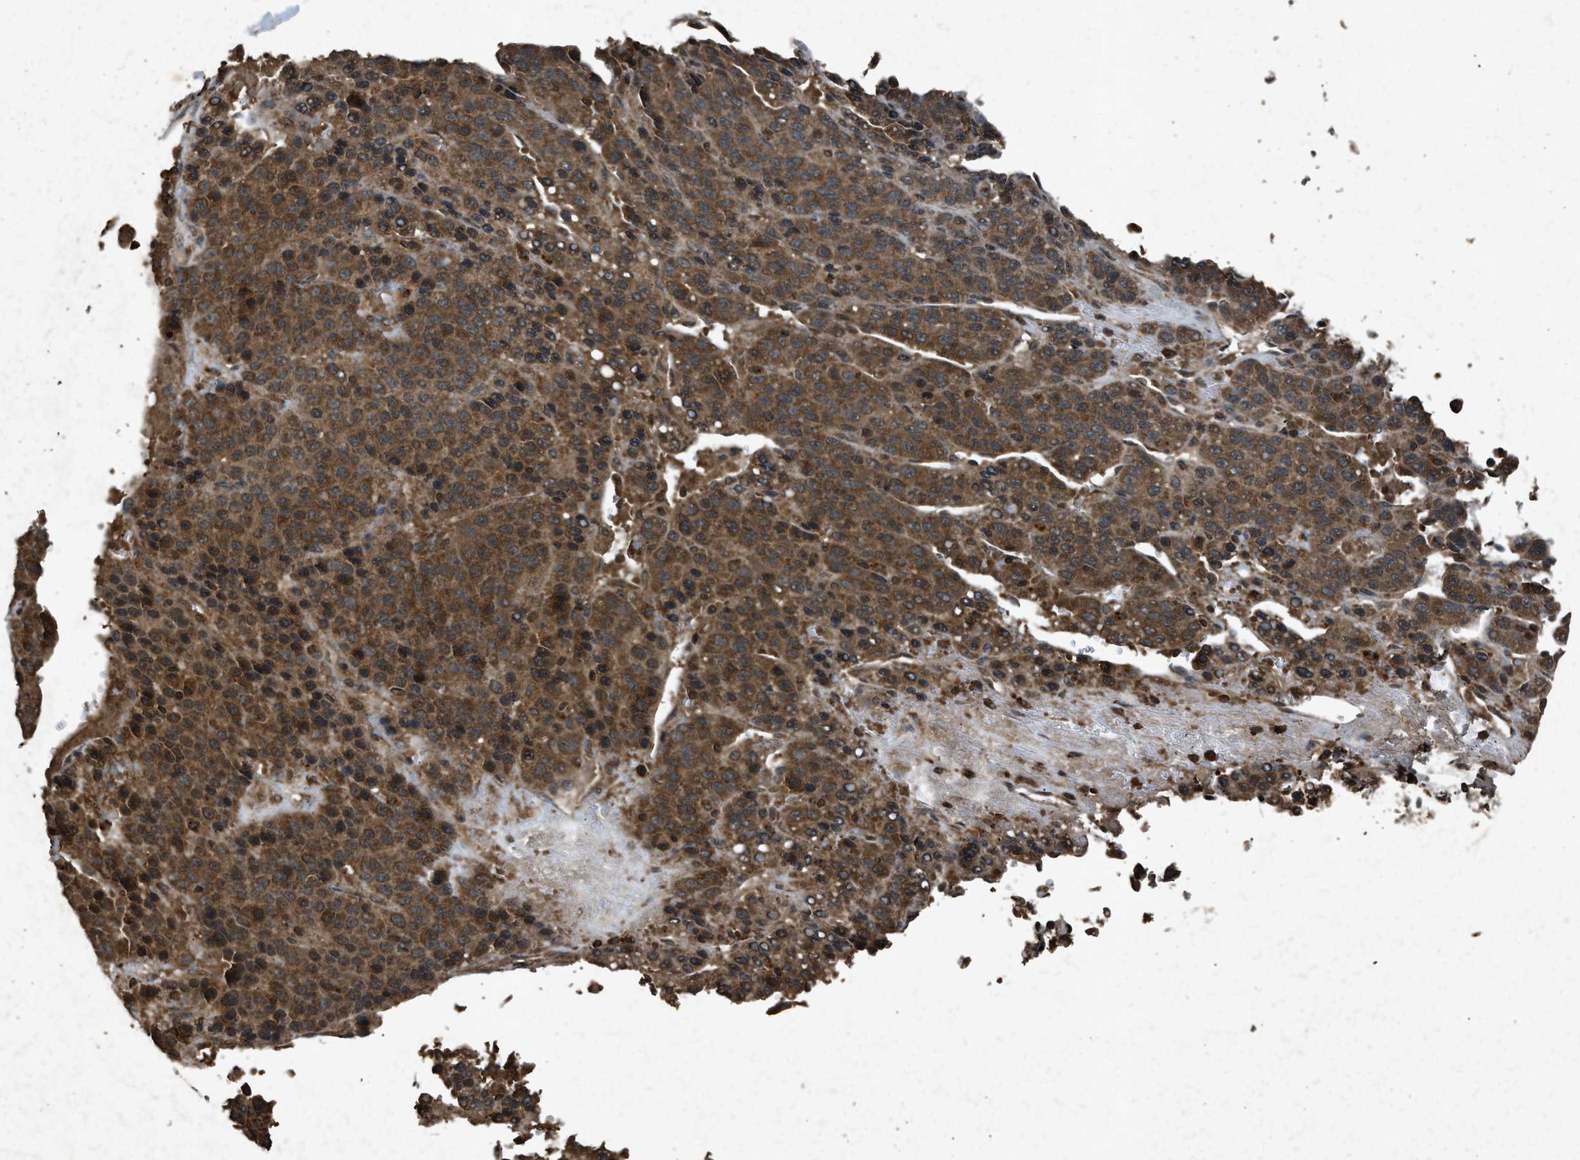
{"staining": {"intensity": "strong", "quantity": ">75%", "location": "cytoplasmic/membranous"}, "tissue": "liver cancer", "cell_type": "Tumor cells", "image_type": "cancer", "snomed": [{"axis": "morphology", "description": "Carcinoma, Hepatocellular, NOS"}, {"axis": "topography", "description": "Liver"}], "caption": "A brown stain highlights strong cytoplasmic/membranous positivity of a protein in liver hepatocellular carcinoma tumor cells. (Brightfield microscopy of DAB IHC at high magnification).", "gene": "OAS1", "patient": {"sex": "female", "age": 53}}